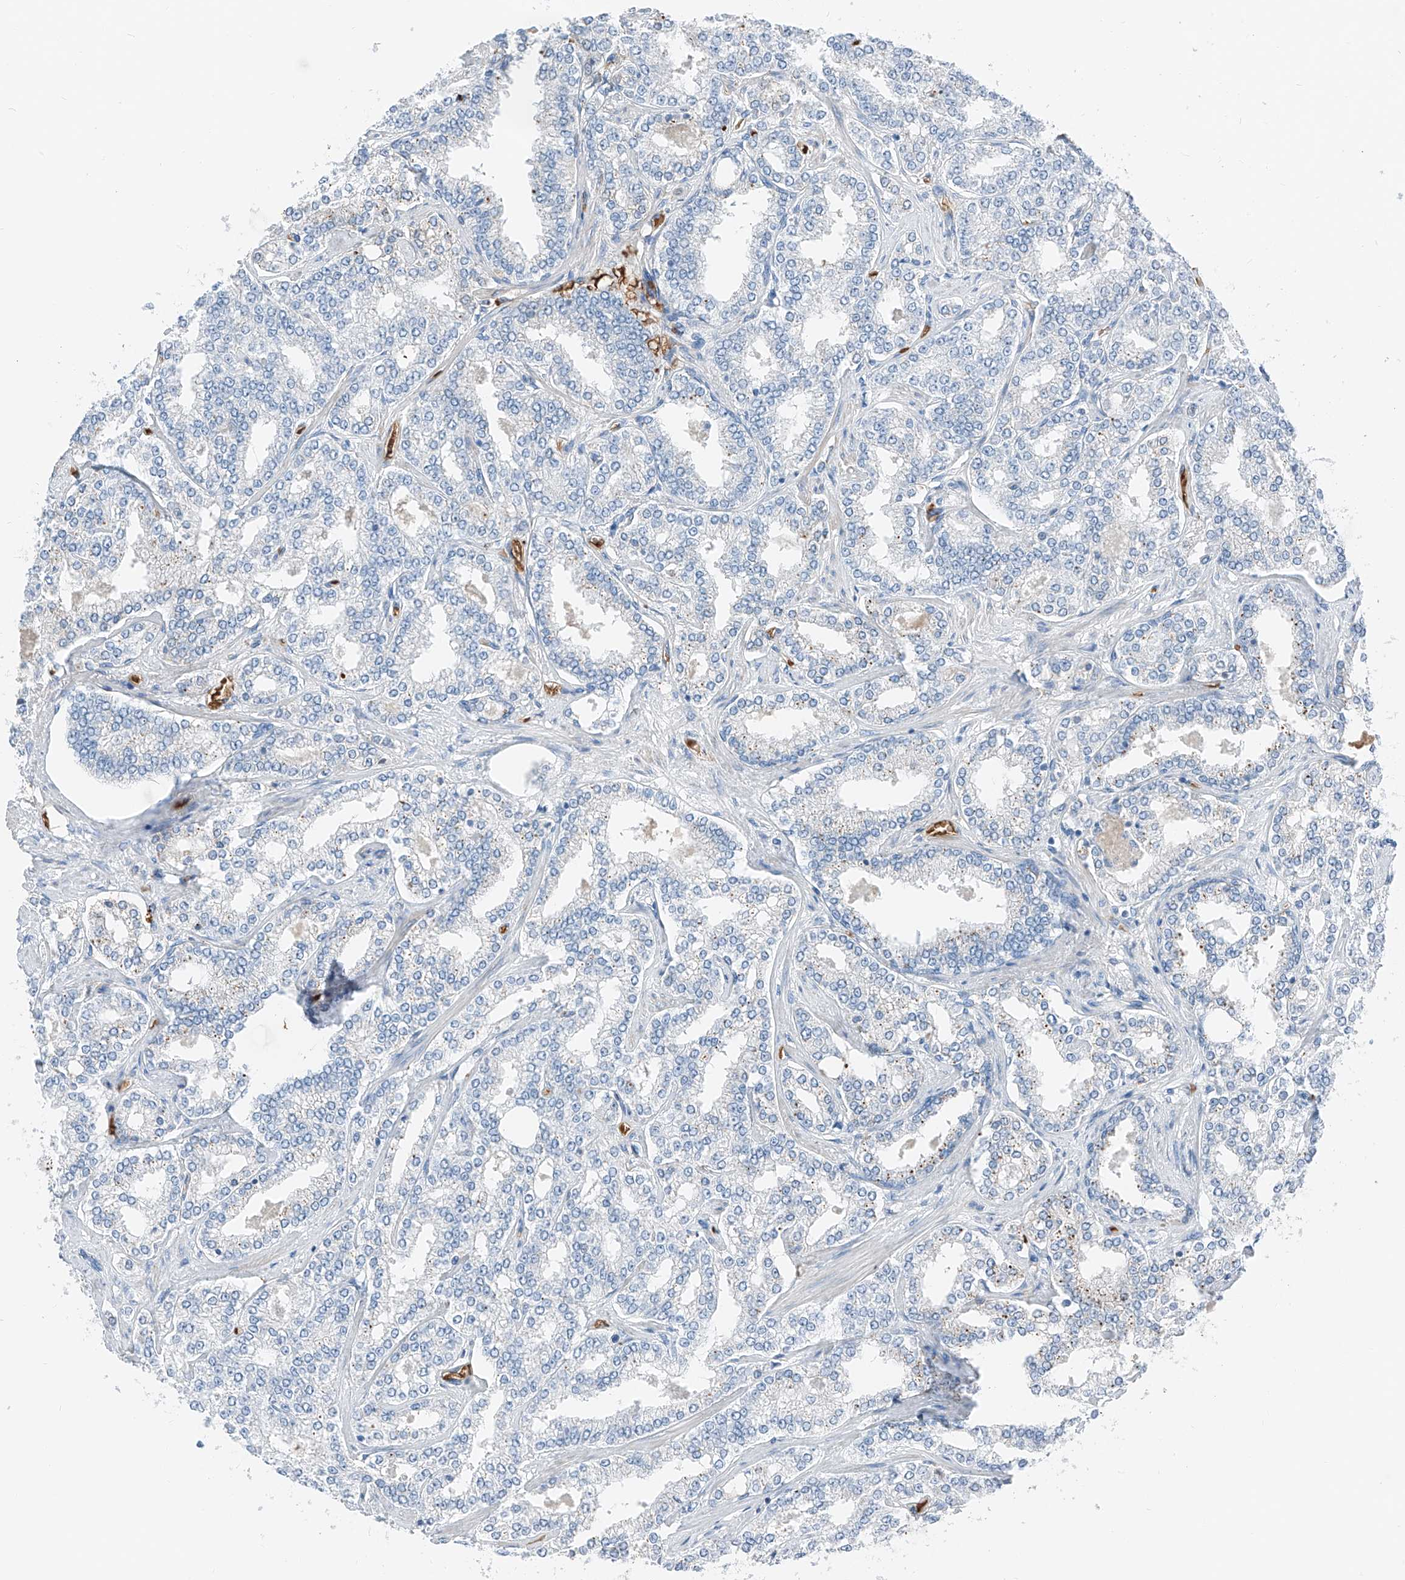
{"staining": {"intensity": "negative", "quantity": "none", "location": "none"}, "tissue": "prostate cancer", "cell_type": "Tumor cells", "image_type": "cancer", "snomed": [{"axis": "morphology", "description": "Normal tissue, NOS"}, {"axis": "morphology", "description": "Adenocarcinoma, High grade"}, {"axis": "topography", "description": "Prostate"}], "caption": "An image of human prostate cancer is negative for staining in tumor cells.", "gene": "PRSS23", "patient": {"sex": "male", "age": 83}}